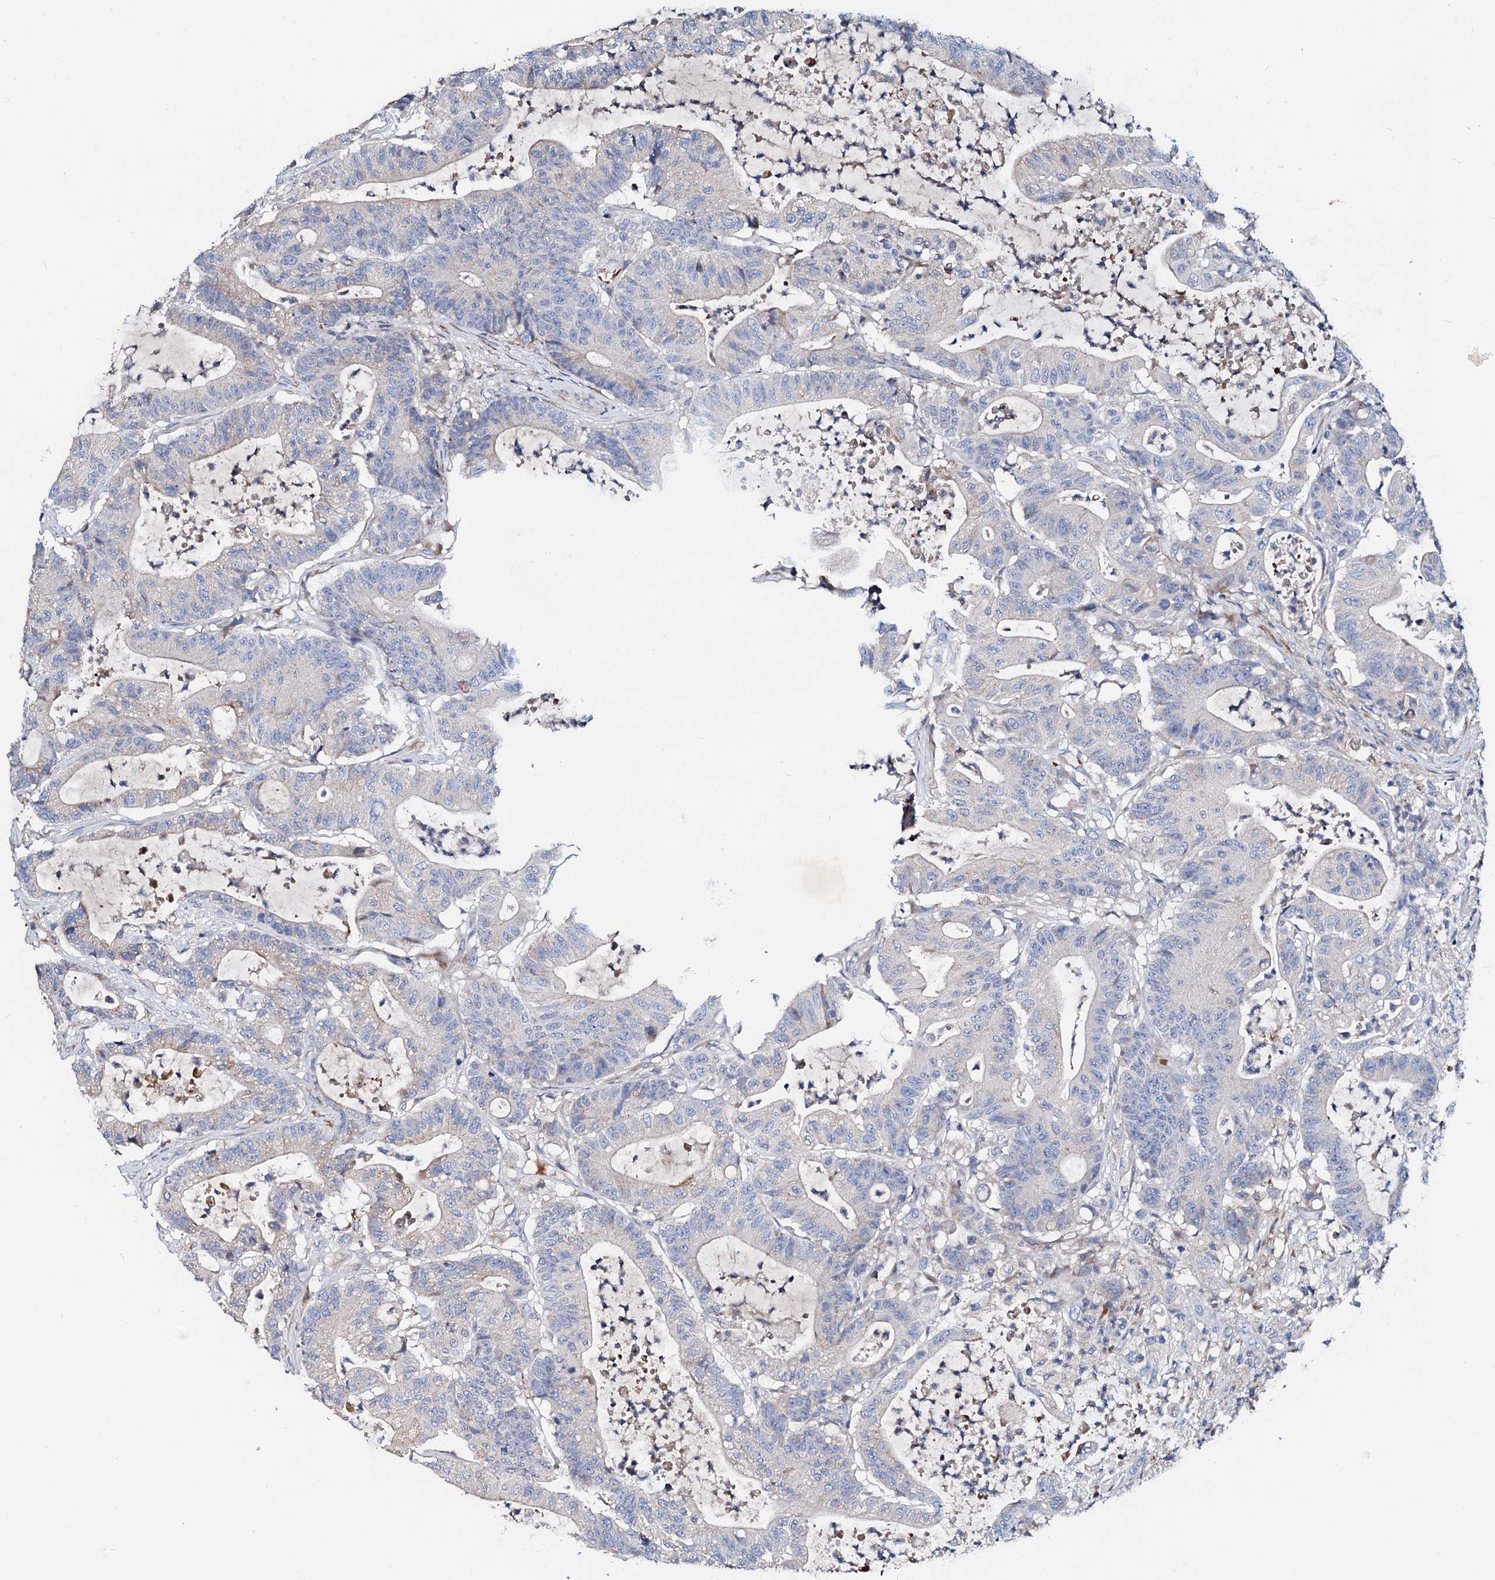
{"staining": {"intensity": "negative", "quantity": "none", "location": "none"}, "tissue": "colorectal cancer", "cell_type": "Tumor cells", "image_type": "cancer", "snomed": [{"axis": "morphology", "description": "Adenocarcinoma, NOS"}, {"axis": "topography", "description": "Colon"}], "caption": "Histopathology image shows no significant protein staining in tumor cells of colorectal cancer.", "gene": "SLC10A7", "patient": {"sex": "female", "age": 84}}